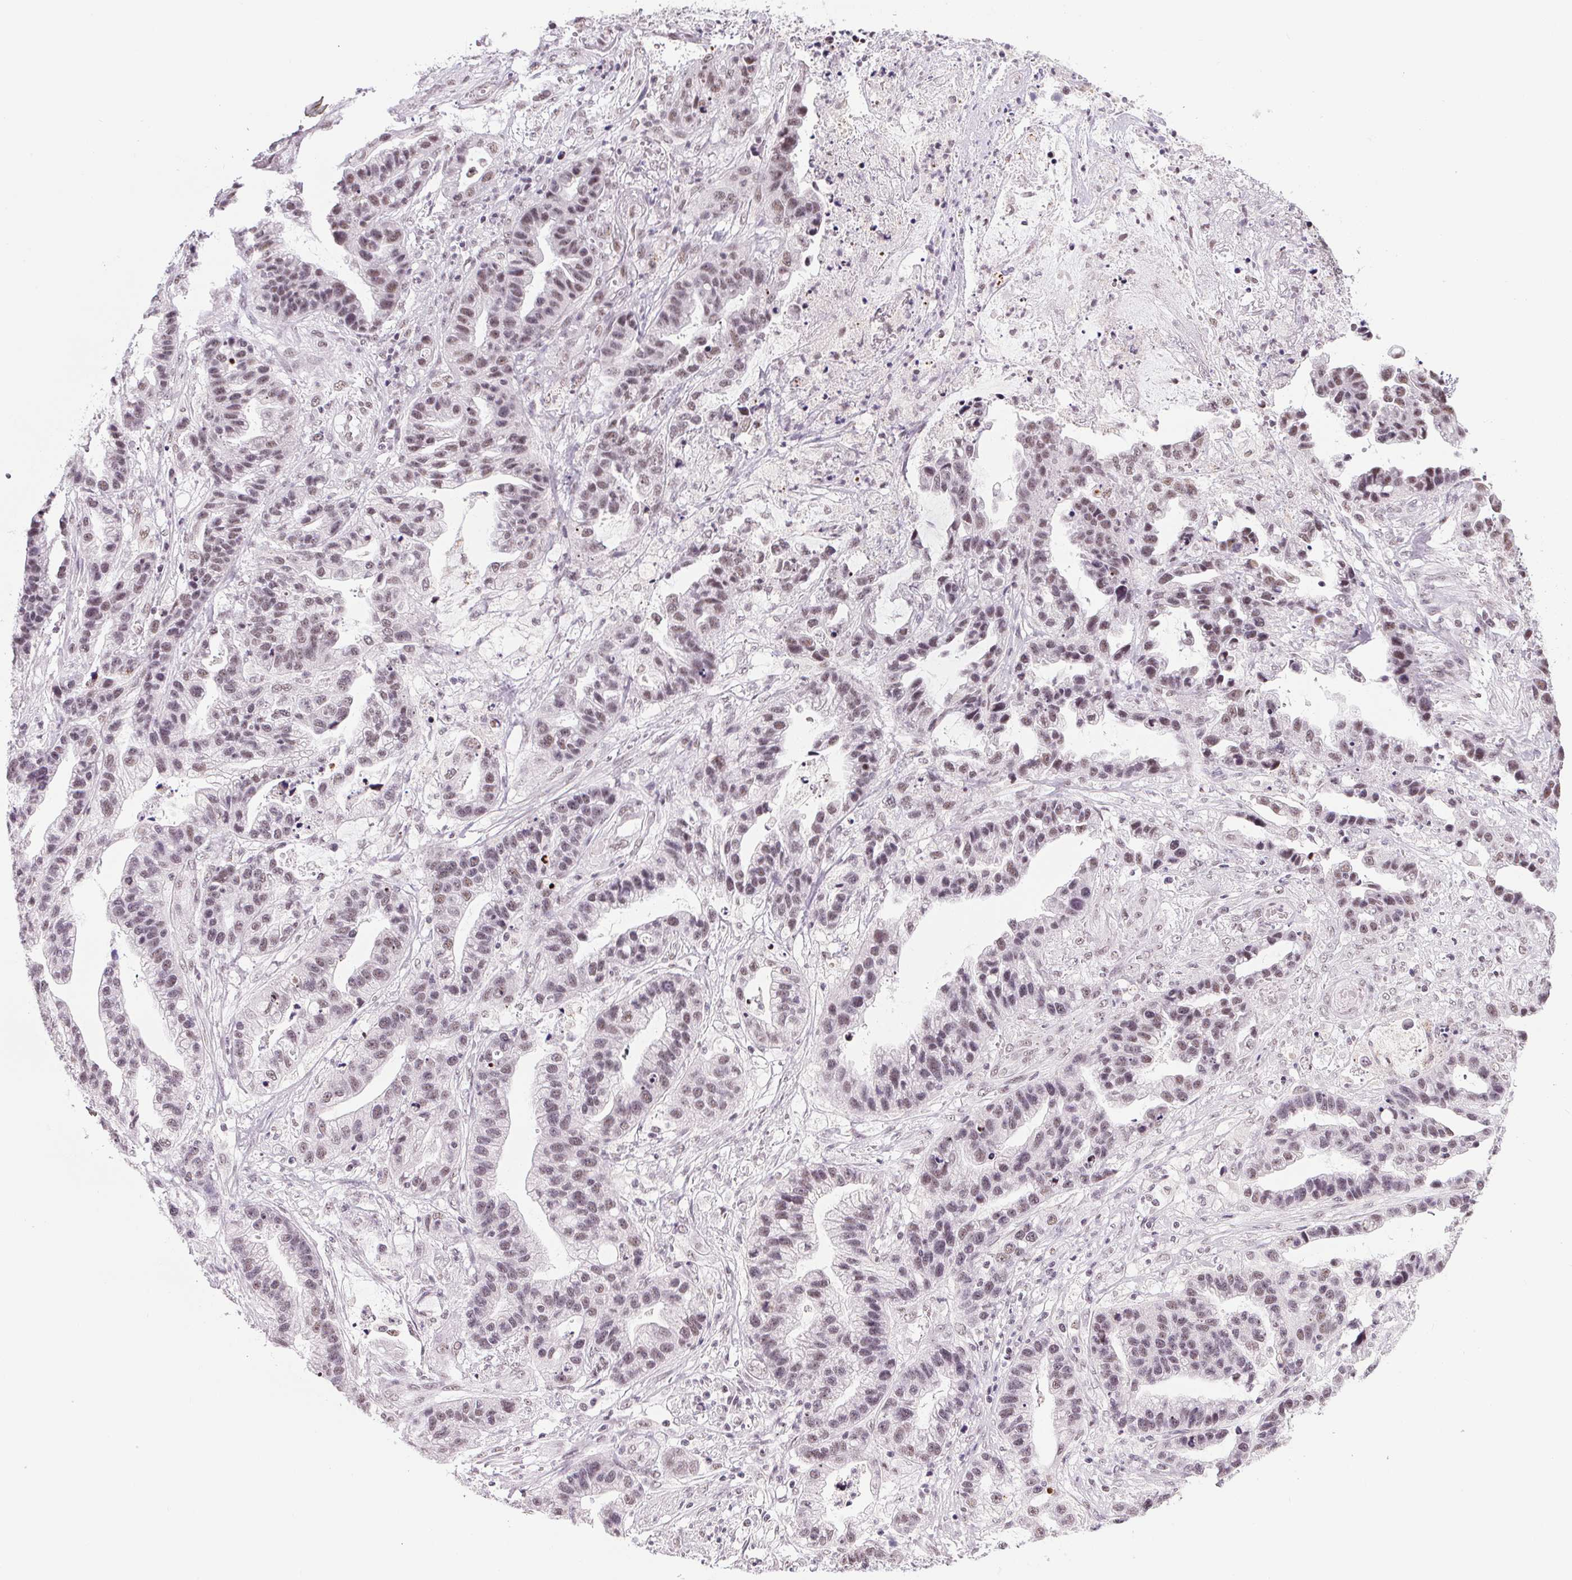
{"staining": {"intensity": "weak", "quantity": "25%-75%", "location": "nuclear"}, "tissue": "stomach cancer", "cell_type": "Tumor cells", "image_type": "cancer", "snomed": [{"axis": "morphology", "description": "Adenocarcinoma, NOS"}, {"axis": "topography", "description": "Stomach"}], "caption": "Tumor cells demonstrate weak nuclear expression in about 25%-75% of cells in adenocarcinoma (stomach).", "gene": "SRSF7", "patient": {"sex": "male", "age": 83}}